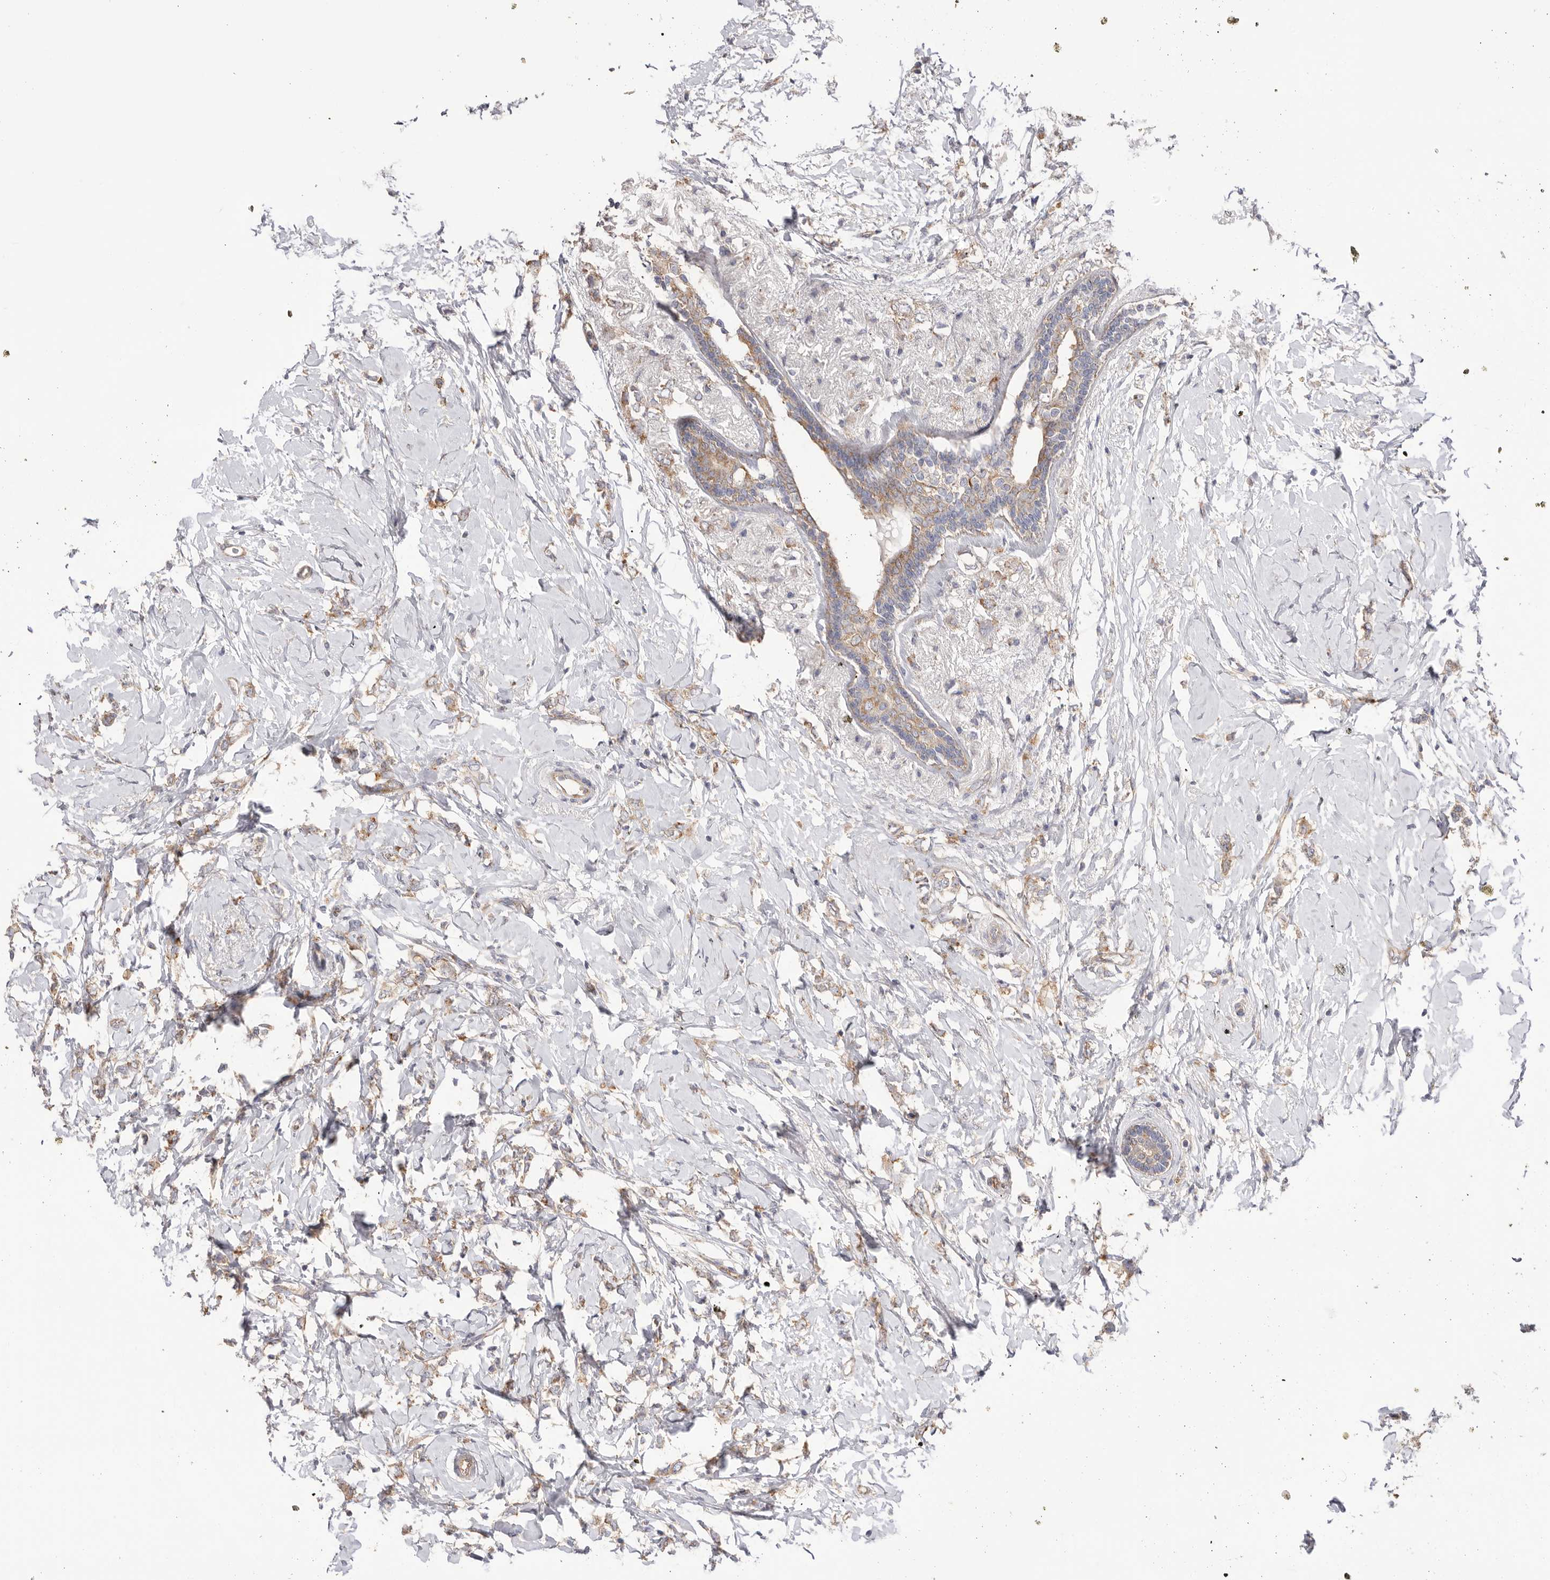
{"staining": {"intensity": "moderate", "quantity": ">75%", "location": "cytoplasmic/membranous"}, "tissue": "breast cancer", "cell_type": "Tumor cells", "image_type": "cancer", "snomed": [{"axis": "morphology", "description": "Normal tissue, NOS"}, {"axis": "morphology", "description": "Lobular carcinoma"}, {"axis": "topography", "description": "Breast"}], "caption": "The immunohistochemical stain shows moderate cytoplasmic/membranous expression in tumor cells of breast cancer (lobular carcinoma) tissue.", "gene": "SERBP1", "patient": {"sex": "female", "age": 47}}